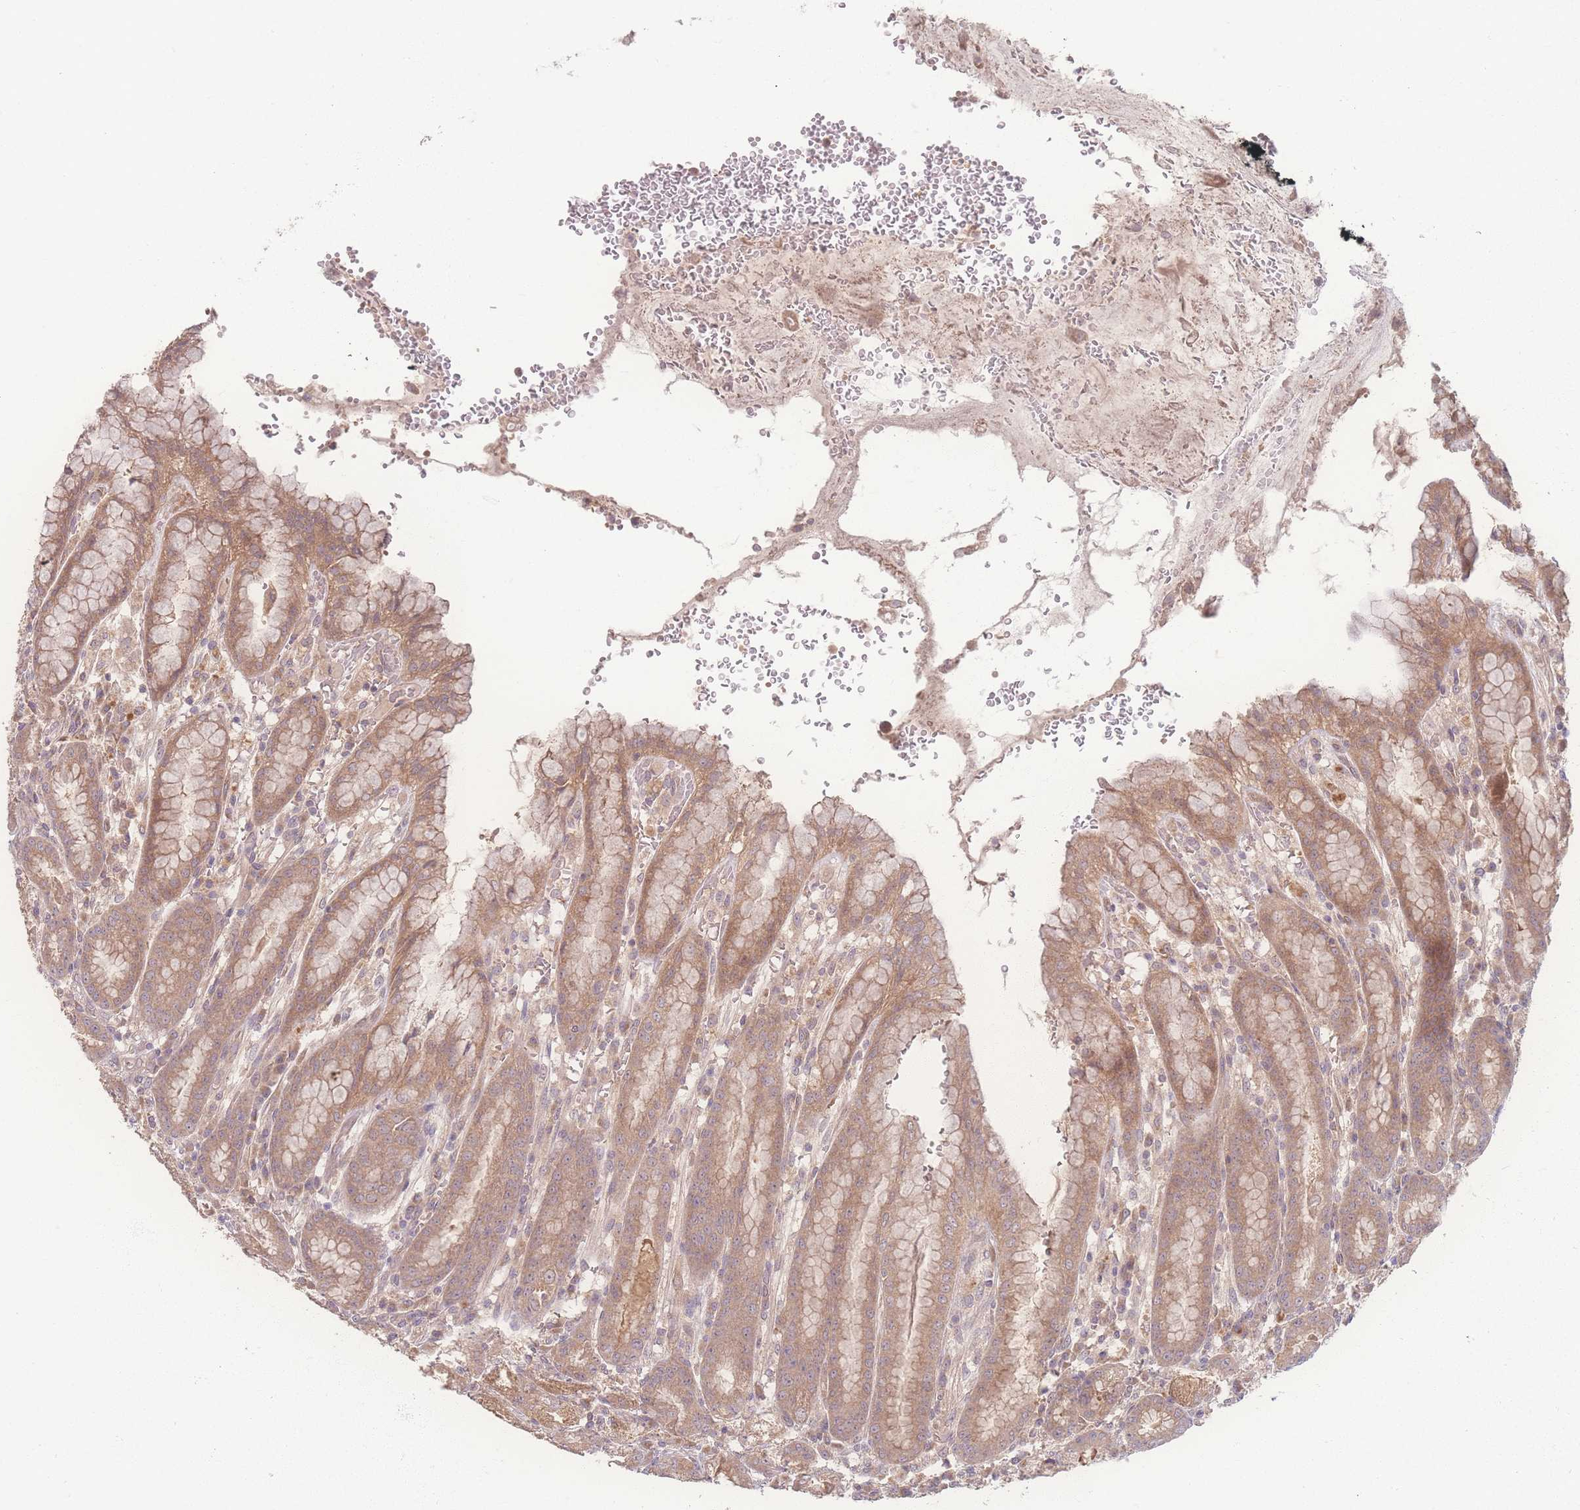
{"staining": {"intensity": "moderate", "quantity": ">75%", "location": "cytoplasmic/membranous"}, "tissue": "stomach", "cell_type": "Glandular cells", "image_type": "normal", "snomed": [{"axis": "morphology", "description": "Normal tissue, NOS"}, {"axis": "topography", "description": "Stomach, upper"}], "caption": "Human stomach stained with a brown dye demonstrates moderate cytoplasmic/membranous positive staining in approximately >75% of glandular cells.", "gene": "INSR", "patient": {"sex": "male", "age": 52}}